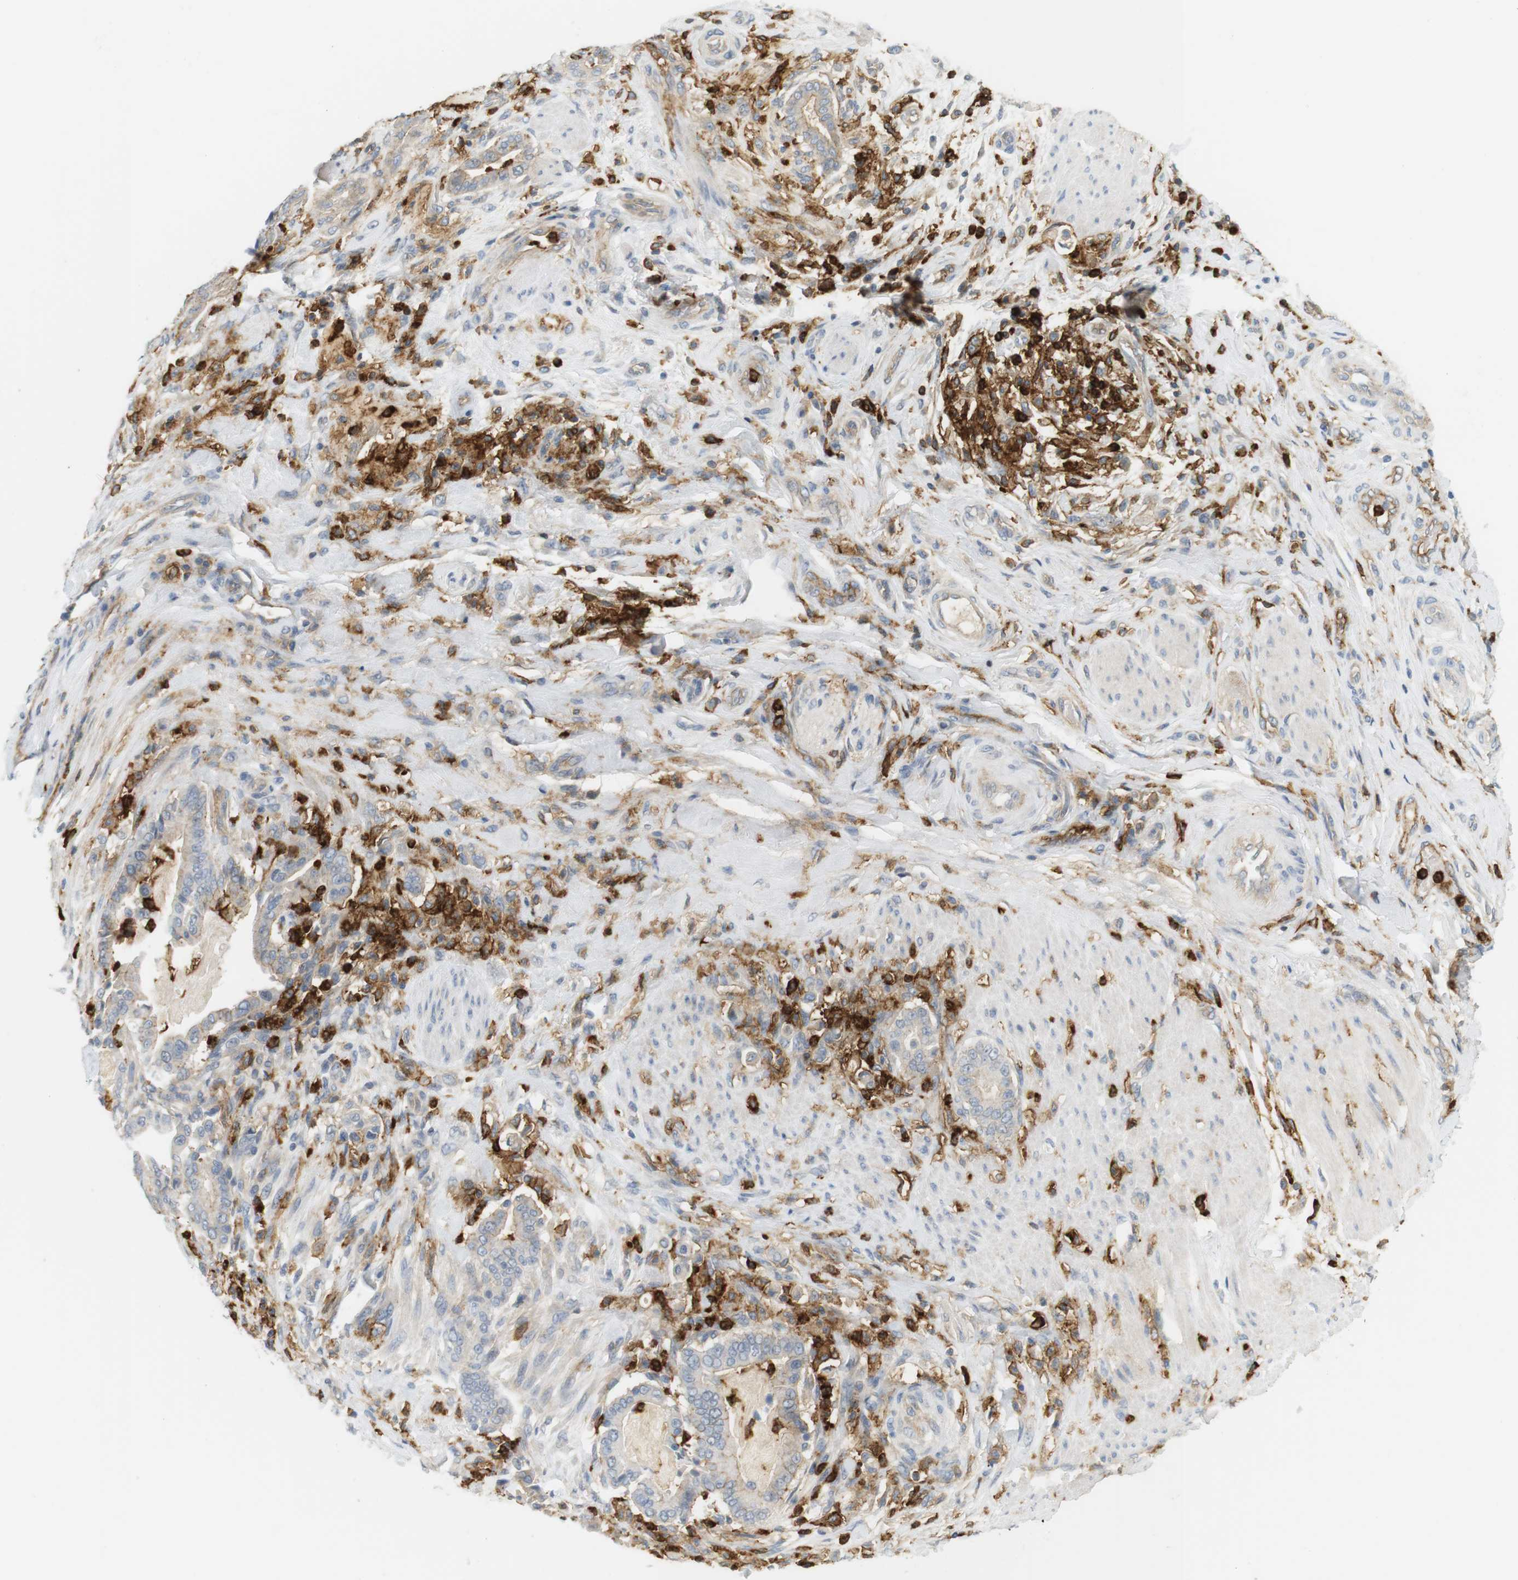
{"staining": {"intensity": "weak", "quantity": "<25%", "location": "cytoplasmic/membranous"}, "tissue": "pancreatic cancer", "cell_type": "Tumor cells", "image_type": "cancer", "snomed": [{"axis": "morphology", "description": "Normal tissue, NOS"}, {"axis": "morphology", "description": "Adenocarcinoma, NOS"}, {"axis": "topography", "description": "Pancreas"}], "caption": "The micrograph demonstrates no staining of tumor cells in pancreatic adenocarcinoma. (DAB immunohistochemistry (IHC) visualized using brightfield microscopy, high magnification).", "gene": "SIRPA", "patient": {"sex": "male", "age": 63}}